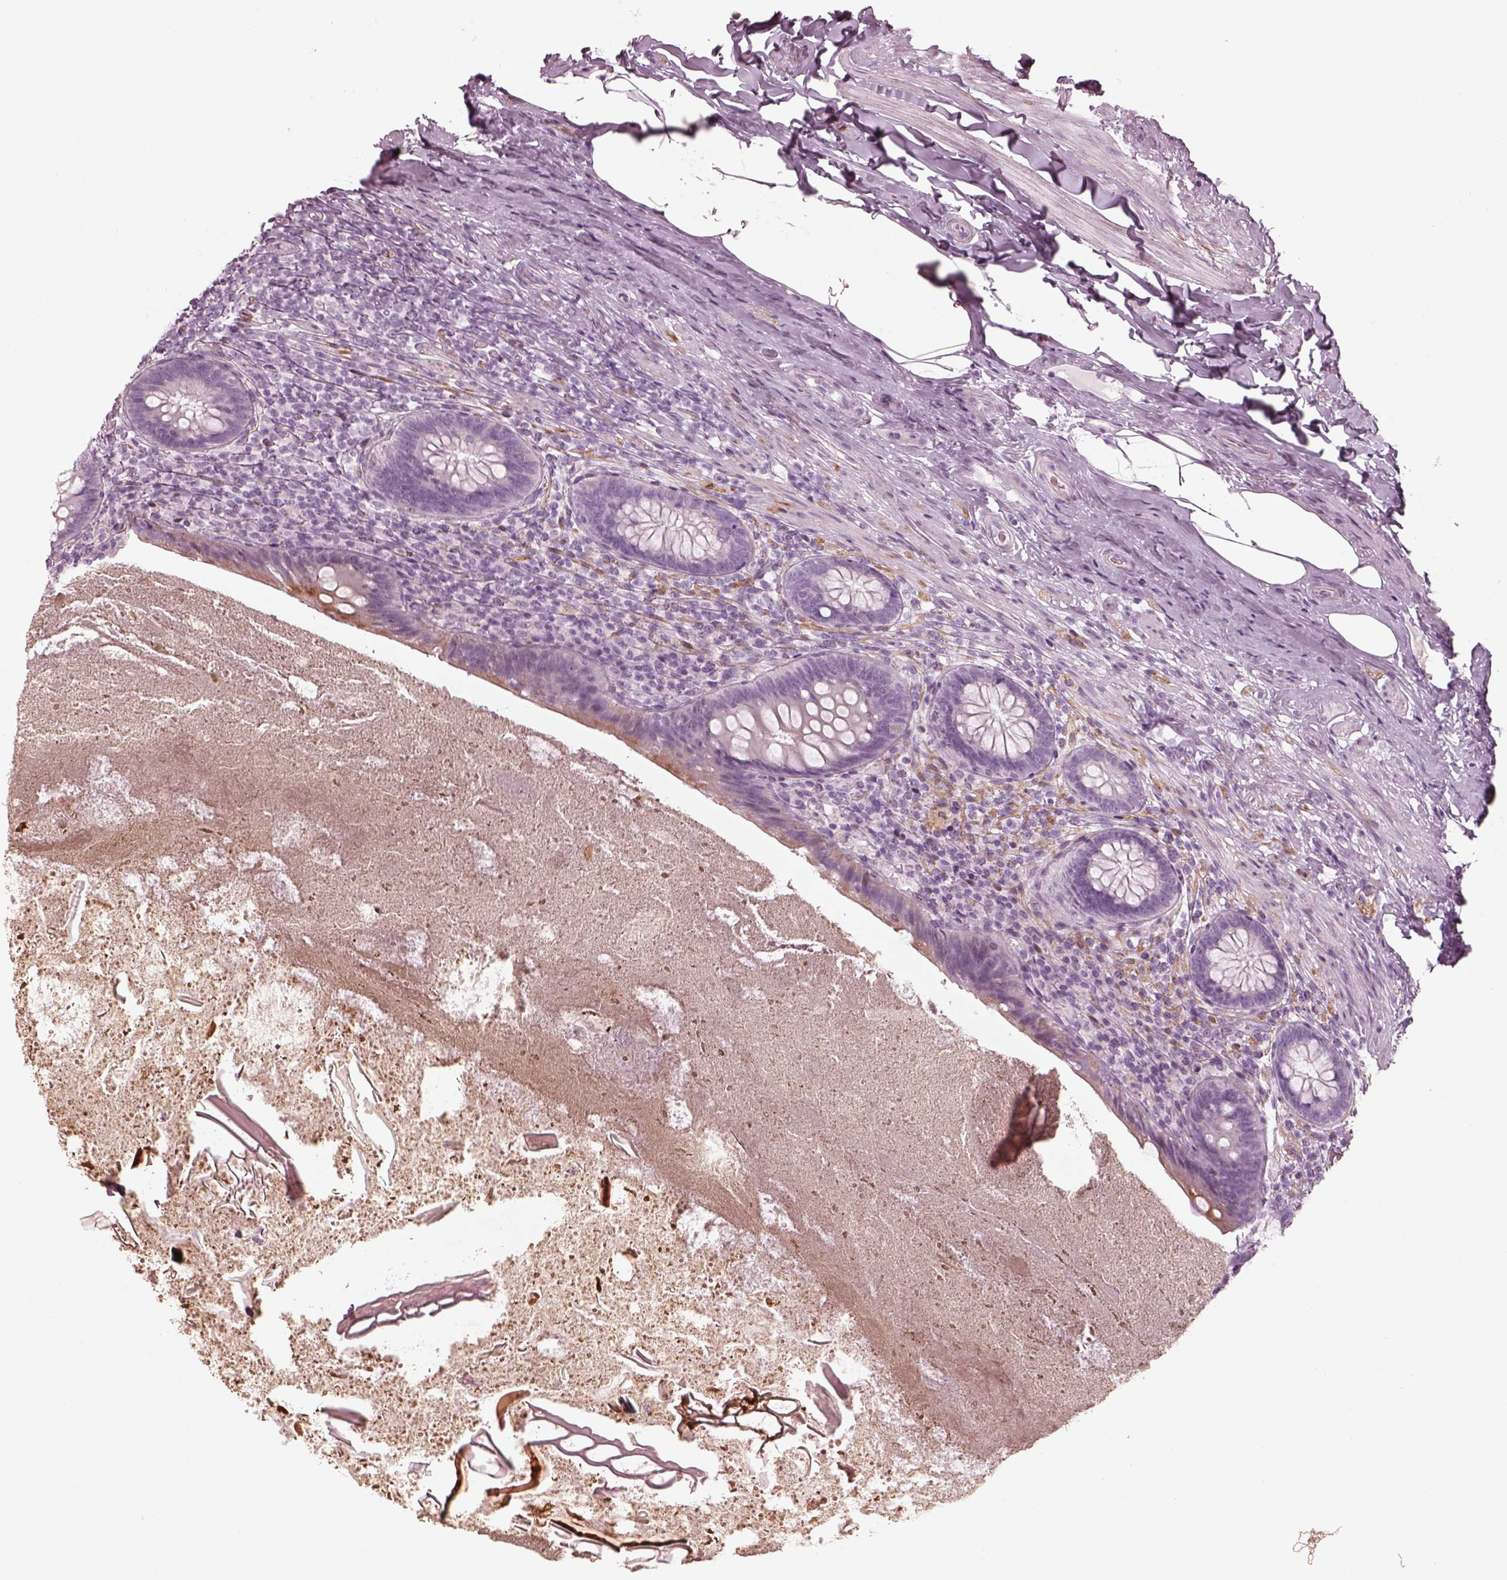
{"staining": {"intensity": "negative", "quantity": "none", "location": "none"}, "tissue": "appendix", "cell_type": "Glandular cells", "image_type": "normal", "snomed": [{"axis": "morphology", "description": "Normal tissue, NOS"}, {"axis": "topography", "description": "Appendix"}], "caption": "Photomicrograph shows no protein expression in glandular cells of normal appendix.", "gene": "ENSG00000289258", "patient": {"sex": "male", "age": 47}}